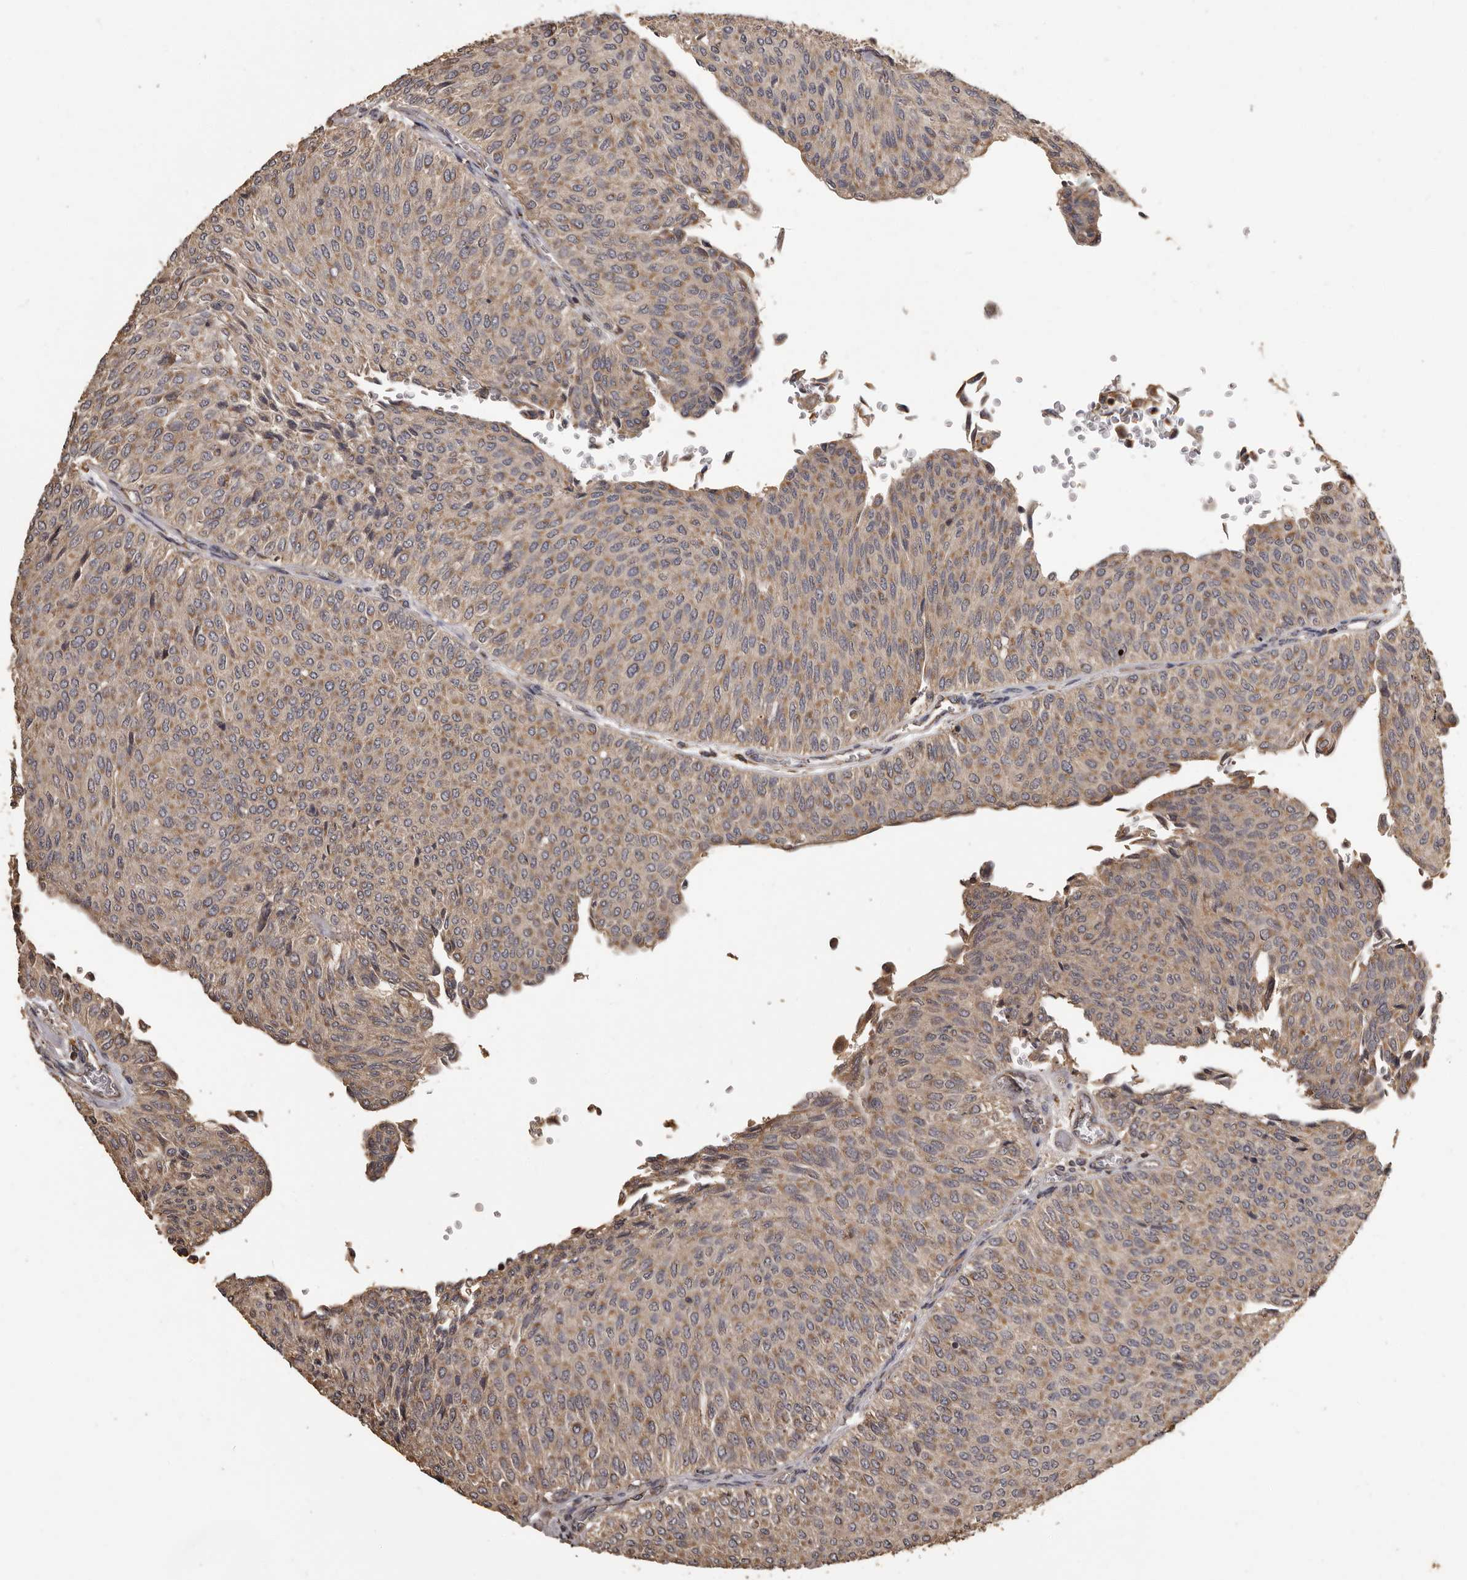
{"staining": {"intensity": "moderate", "quantity": ">75%", "location": "cytoplasmic/membranous"}, "tissue": "urothelial cancer", "cell_type": "Tumor cells", "image_type": "cancer", "snomed": [{"axis": "morphology", "description": "Urothelial carcinoma, Low grade"}, {"axis": "topography", "description": "Urinary bladder"}], "caption": "IHC image of urothelial cancer stained for a protein (brown), which exhibits medium levels of moderate cytoplasmic/membranous expression in about >75% of tumor cells.", "gene": "MGAT5", "patient": {"sex": "male", "age": 78}}